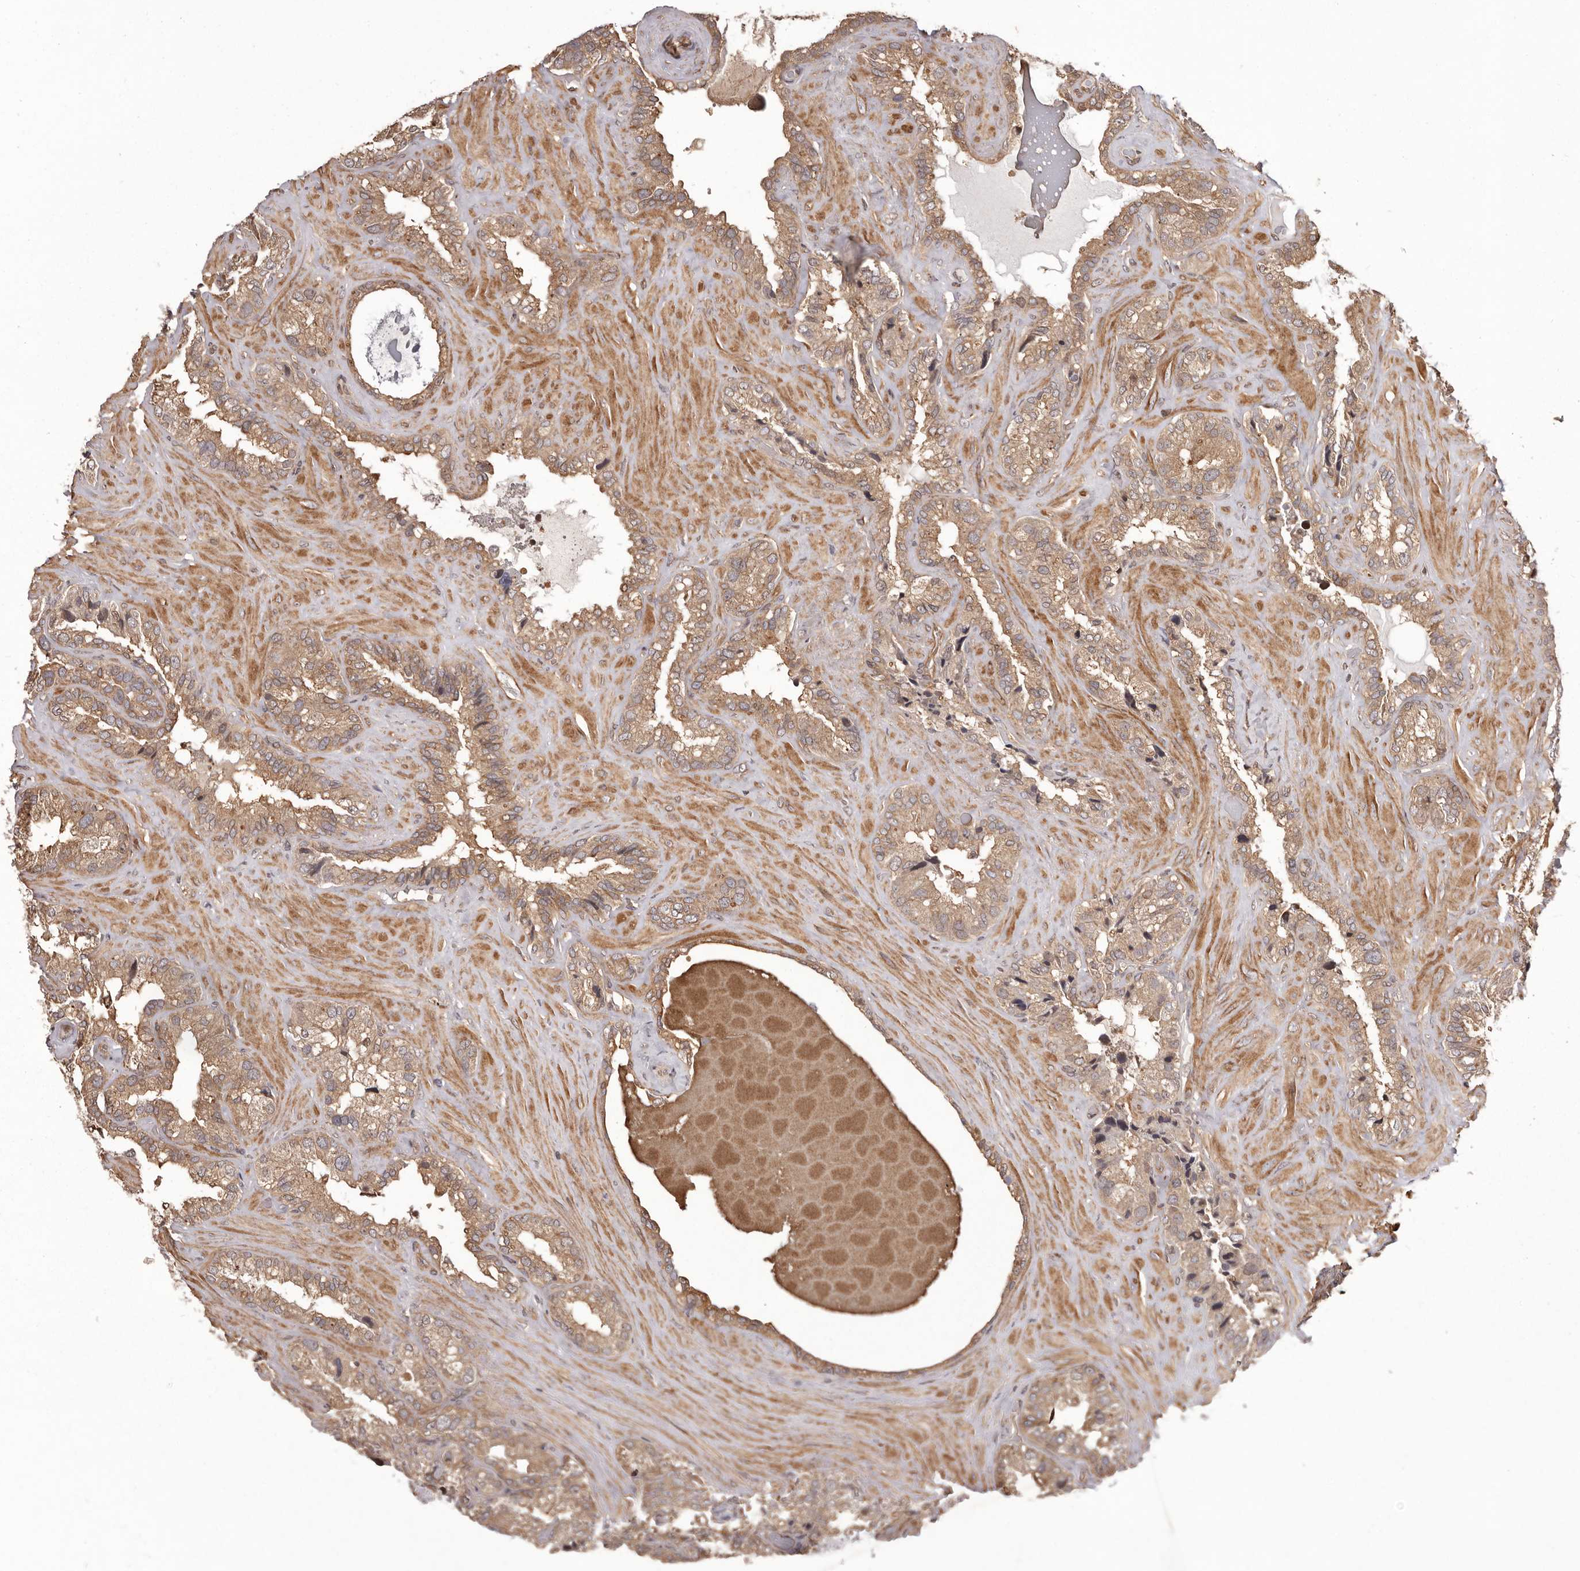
{"staining": {"intensity": "moderate", "quantity": ">75%", "location": "cytoplasmic/membranous"}, "tissue": "seminal vesicle", "cell_type": "Glandular cells", "image_type": "normal", "snomed": [{"axis": "morphology", "description": "Normal tissue, NOS"}, {"axis": "topography", "description": "Prostate"}, {"axis": "topography", "description": "Seminal veicle"}], "caption": "The immunohistochemical stain labels moderate cytoplasmic/membranous expression in glandular cells of benign seminal vesicle. Using DAB (brown) and hematoxylin (blue) stains, captured at high magnification using brightfield microscopy.", "gene": "NFKBIA", "patient": {"sex": "male", "age": 68}}